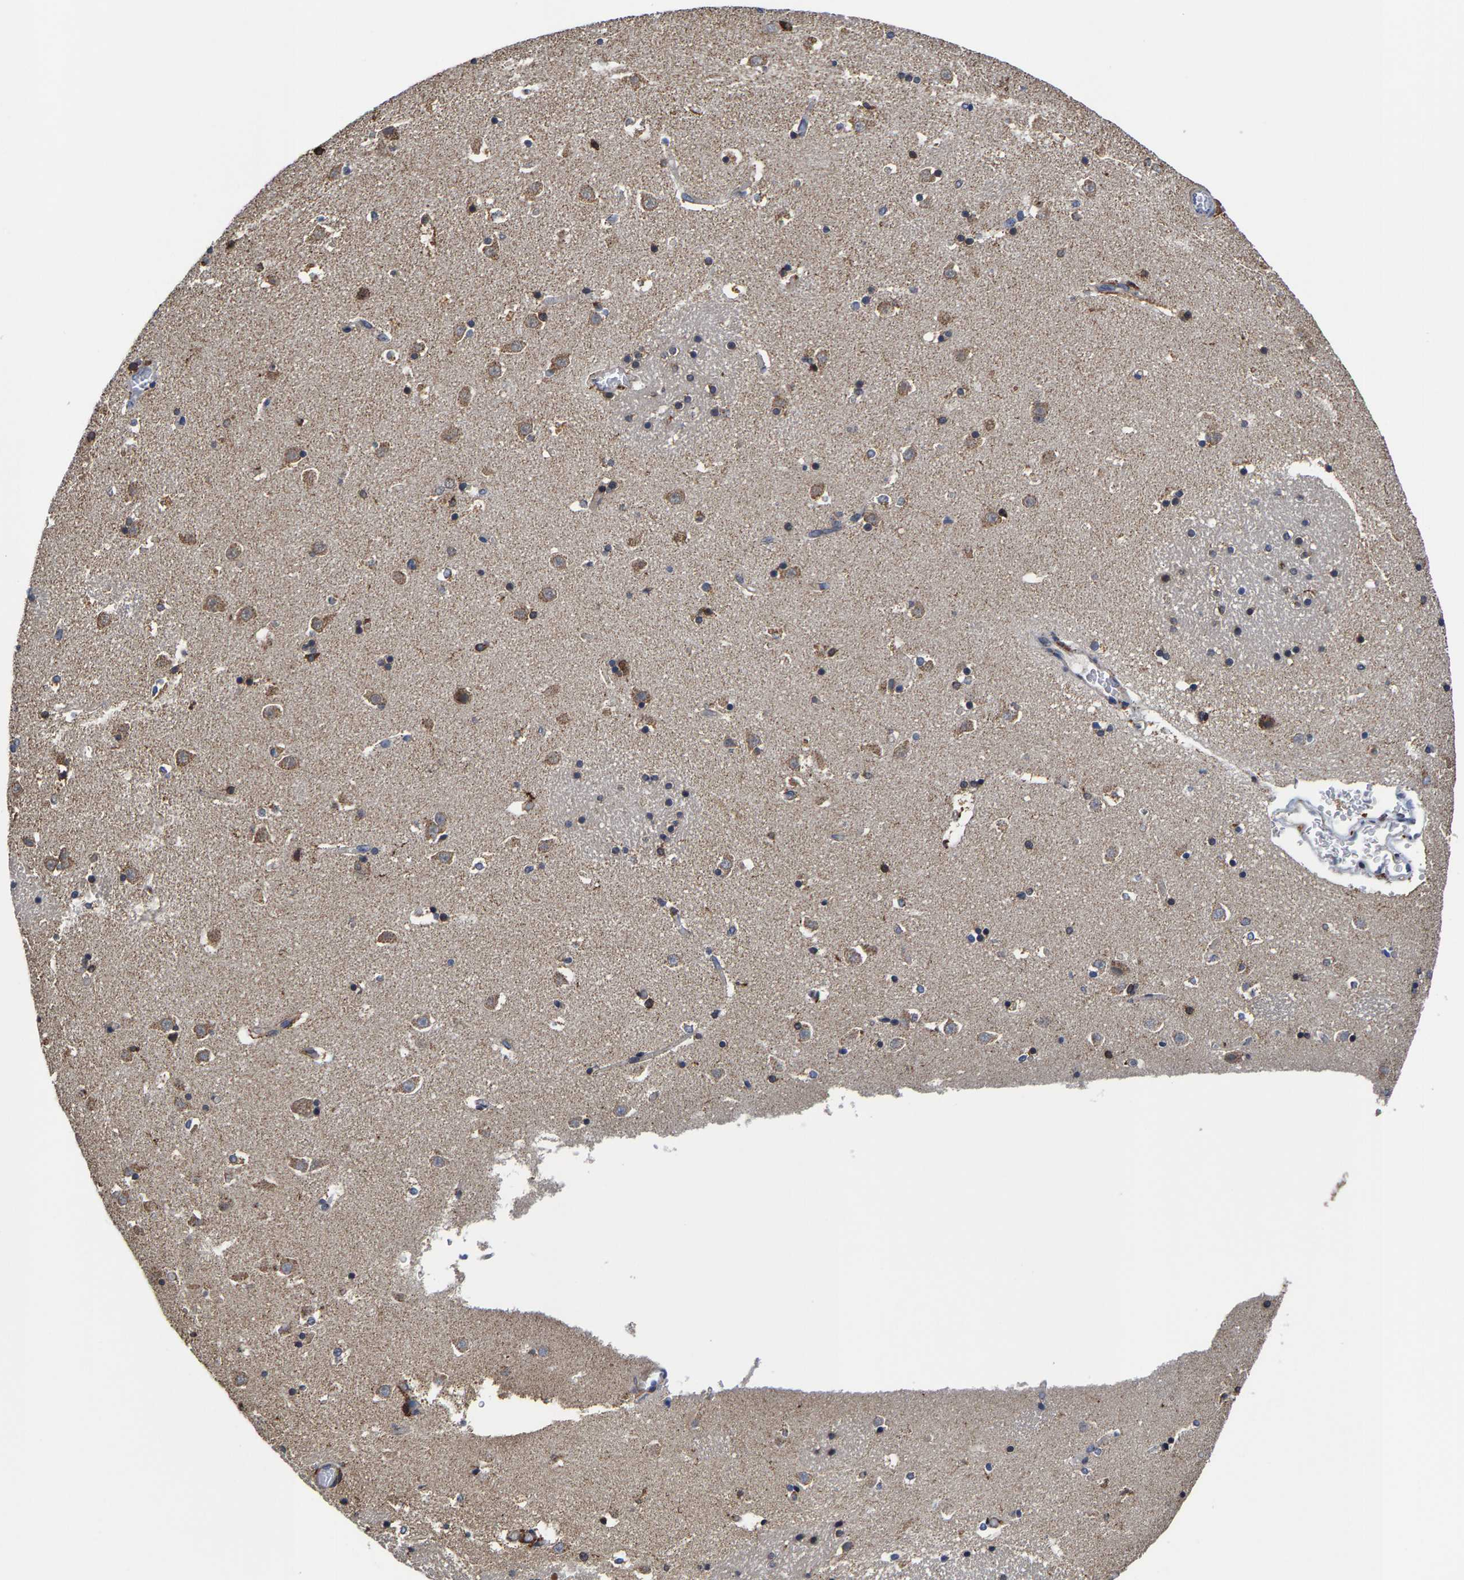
{"staining": {"intensity": "moderate", "quantity": "25%-75%", "location": "cytoplasmic/membranous"}, "tissue": "caudate", "cell_type": "Glial cells", "image_type": "normal", "snomed": [{"axis": "morphology", "description": "Normal tissue, NOS"}, {"axis": "topography", "description": "Lateral ventricle wall"}], "caption": "Immunohistochemical staining of unremarkable human caudate exhibits moderate cytoplasmic/membranous protein expression in about 25%-75% of glial cells.", "gene": "PFKFB3", "patient": {"sex": "male", "age": 45}}